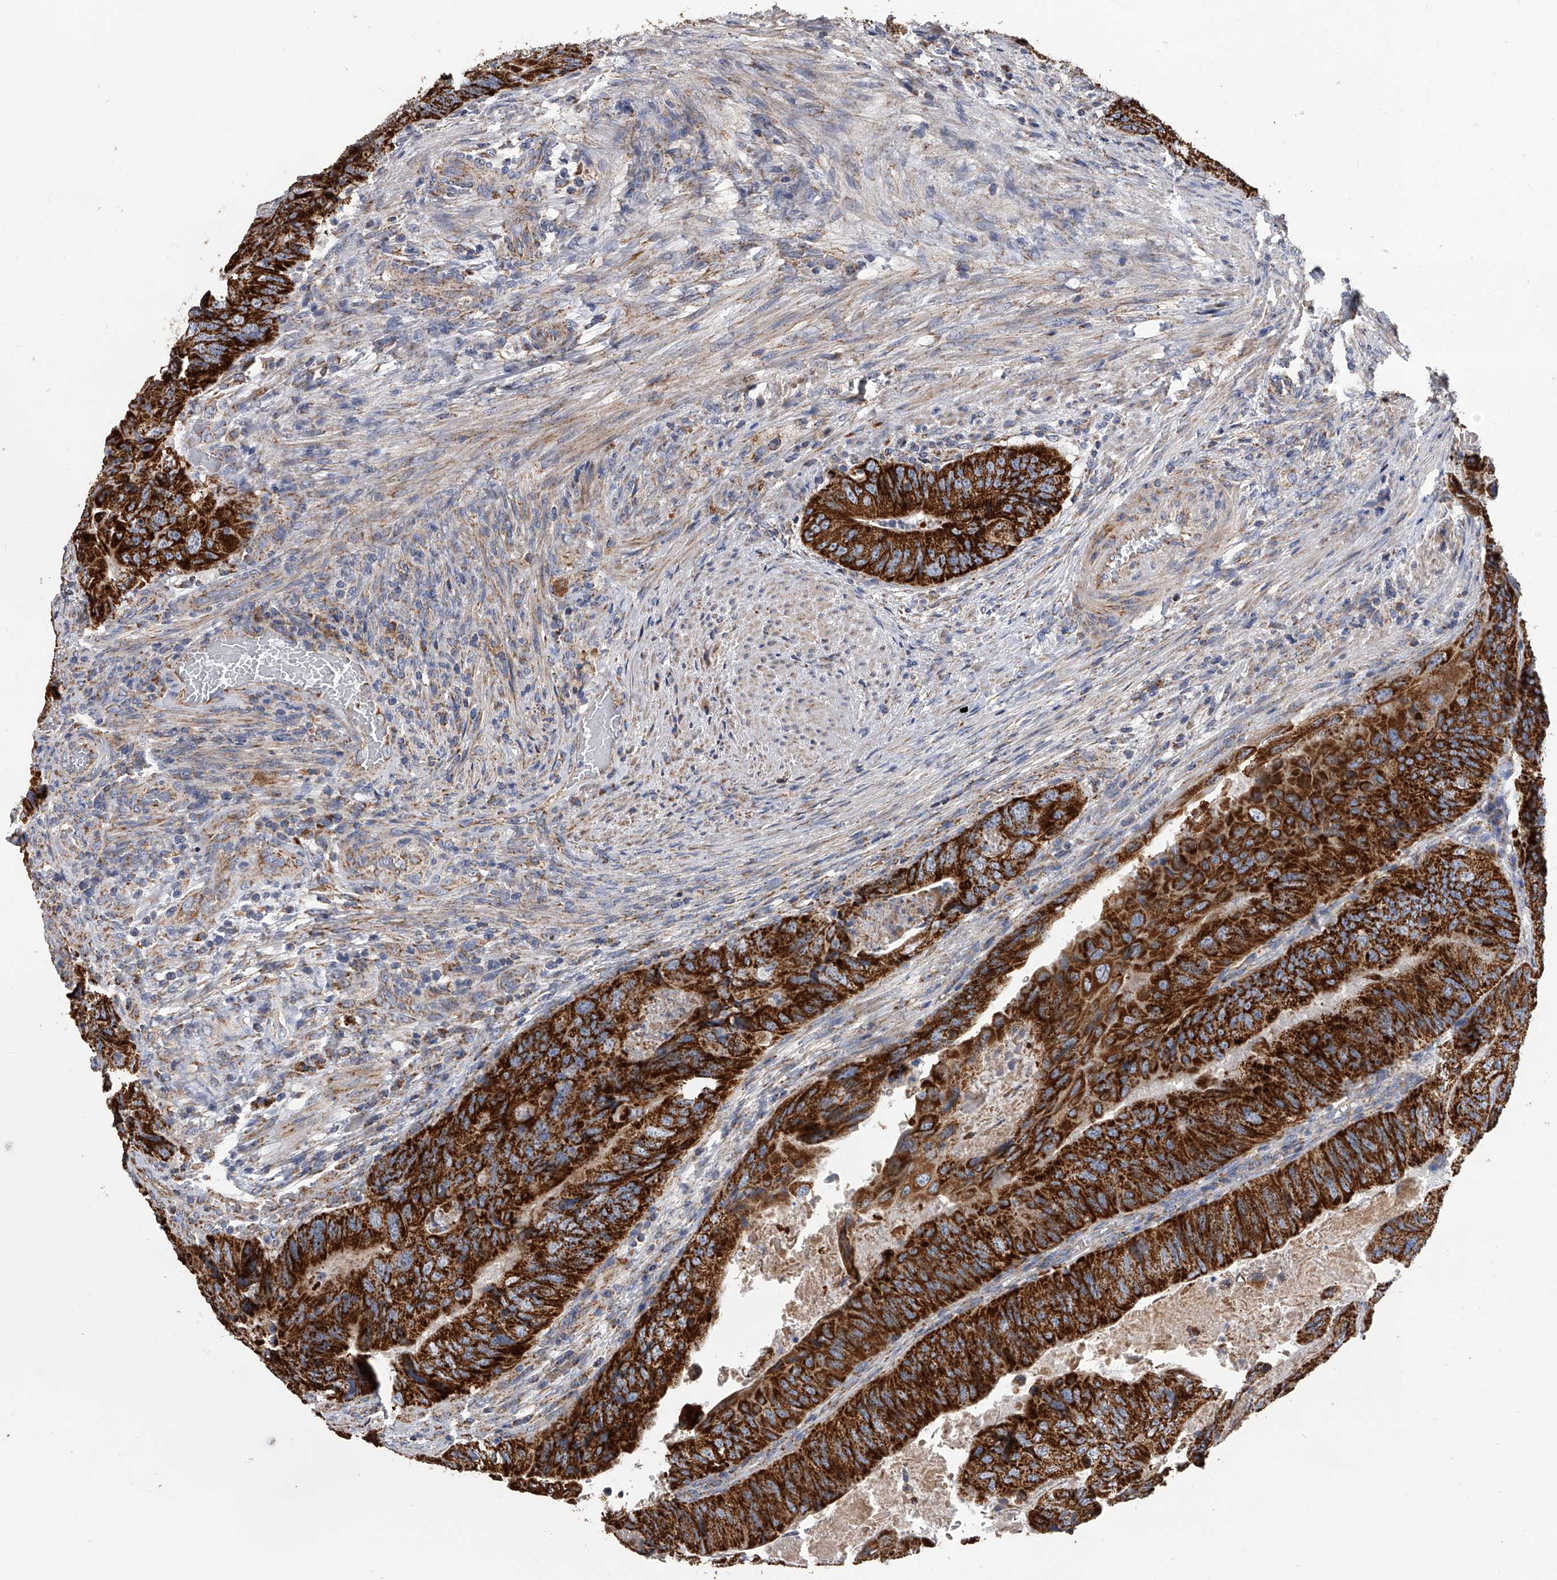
{"staining": {"intensity": "strong", "quantity": ">75%", "location": "cytoplasmic/membranous"}, "tissue": "colorectal cancer", "cell_type": "Tumor cells", "image_type": "cancer", "snomed": [{"axis": "morphology", "description": "Adenocarcinoma, NOS"}, {"axis": "topography", "description": "Rectum"}], "caption": "IHC of adenocarcinoma (colorectal) displays high levels of strong cytoplasmic/membranous staining in about >75% of tumor cells. The staining is performed using DAB brown chromogen to label protein expression. The nuclei are counter-stained blue using hematoxylin.", "gene": "MRPL28", "patient": {"sex": "male", "age": 63}}